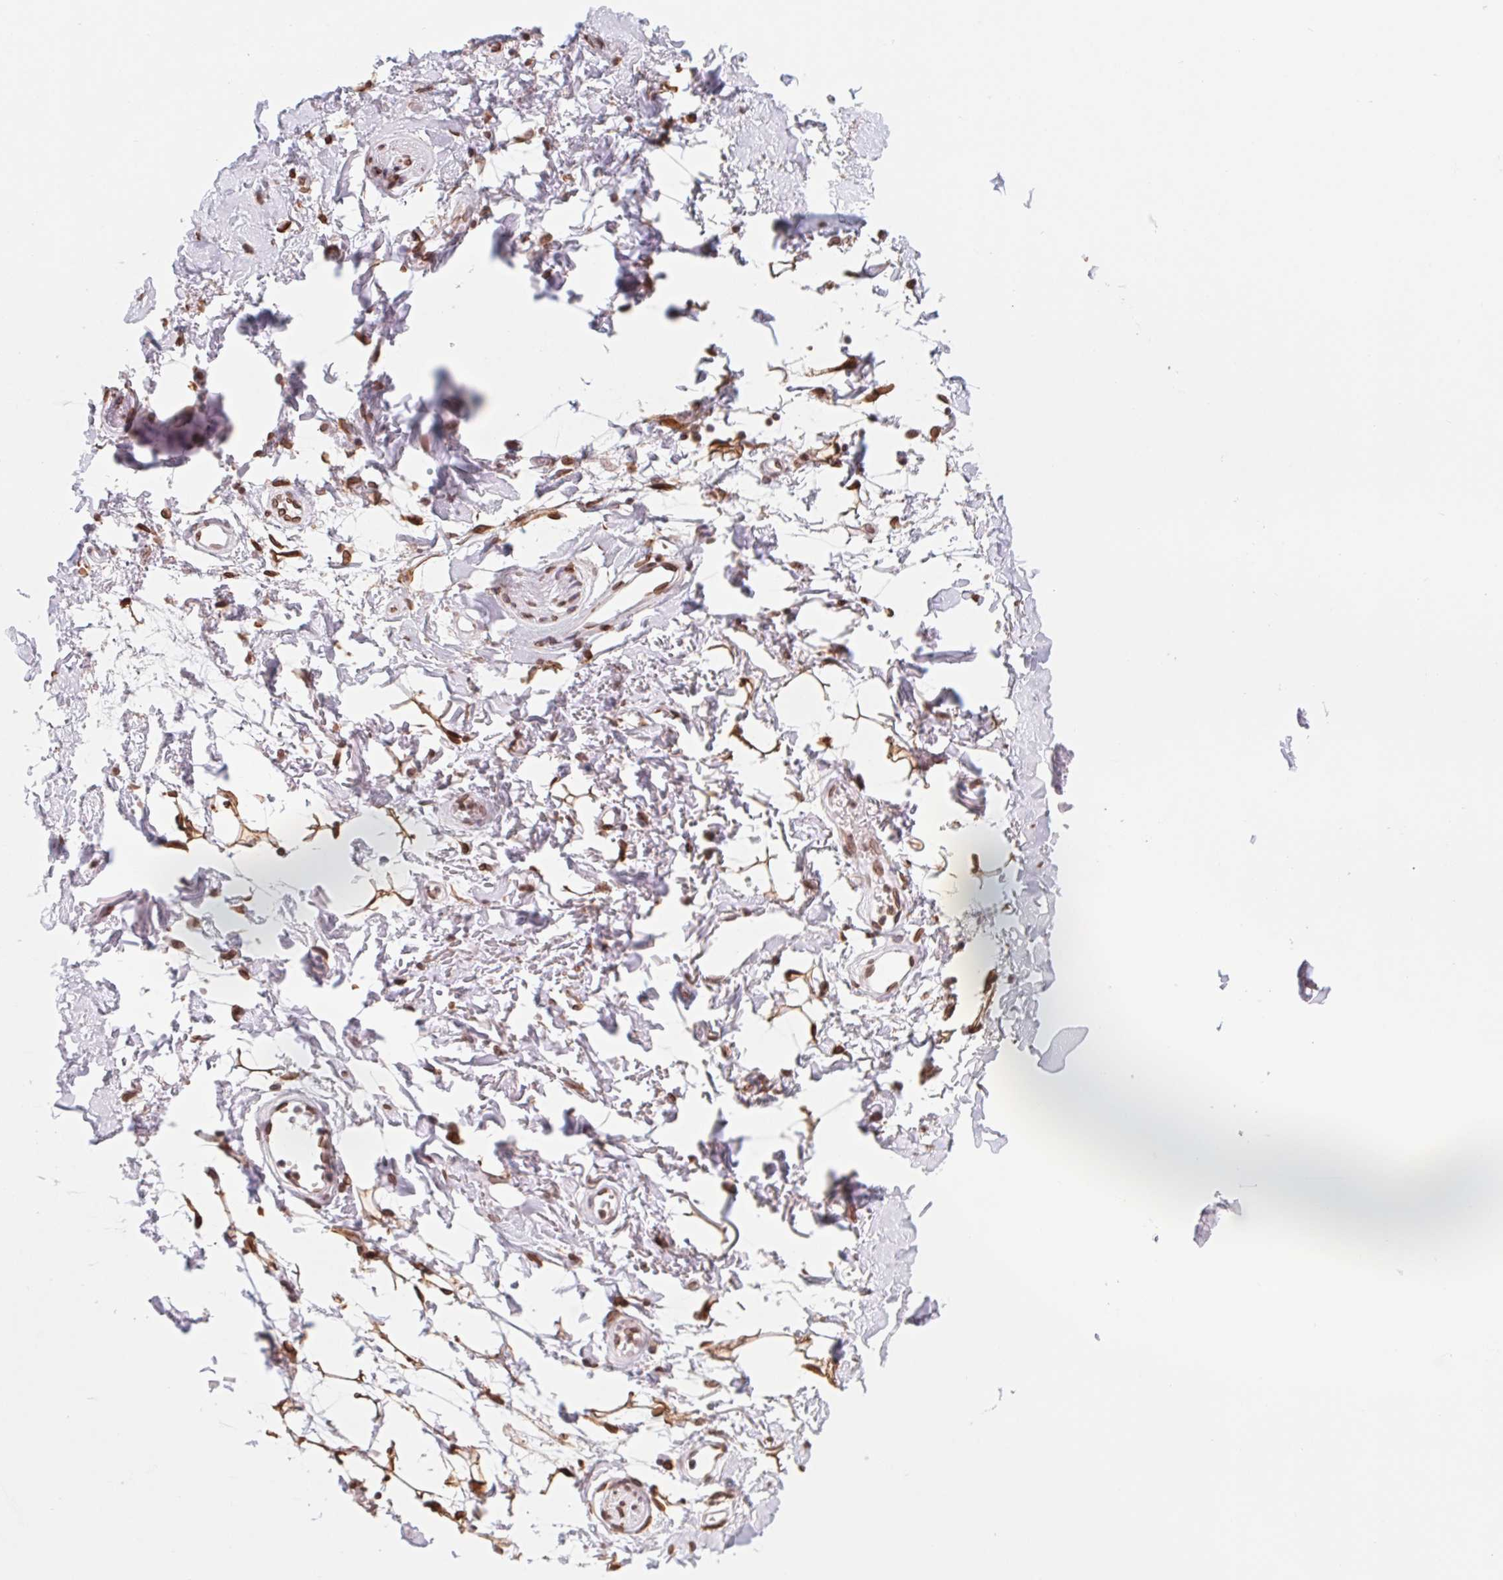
{"staining": {"intensity": "strong", "quantity": "25%-75%", "location": "nuclear"}, "tissue": "adipose tissue", "cell_type": "Adipocytes", "image_type": "normal", "snomed": [{"axis": "morphology", "description": "Normal tissue, NOS"}, {"axis": "topography", "description": "Anal"}, {"axis": "topography", "description": "Peripheral nerve tissue"}], "caption": "Adipocytes reveal high levels of strong nuclear positivity in about 25%-75% of cells in benign human adipose tissue.", "gene": "LMNB2", "patient": {"sex": "male", "age": 78}}